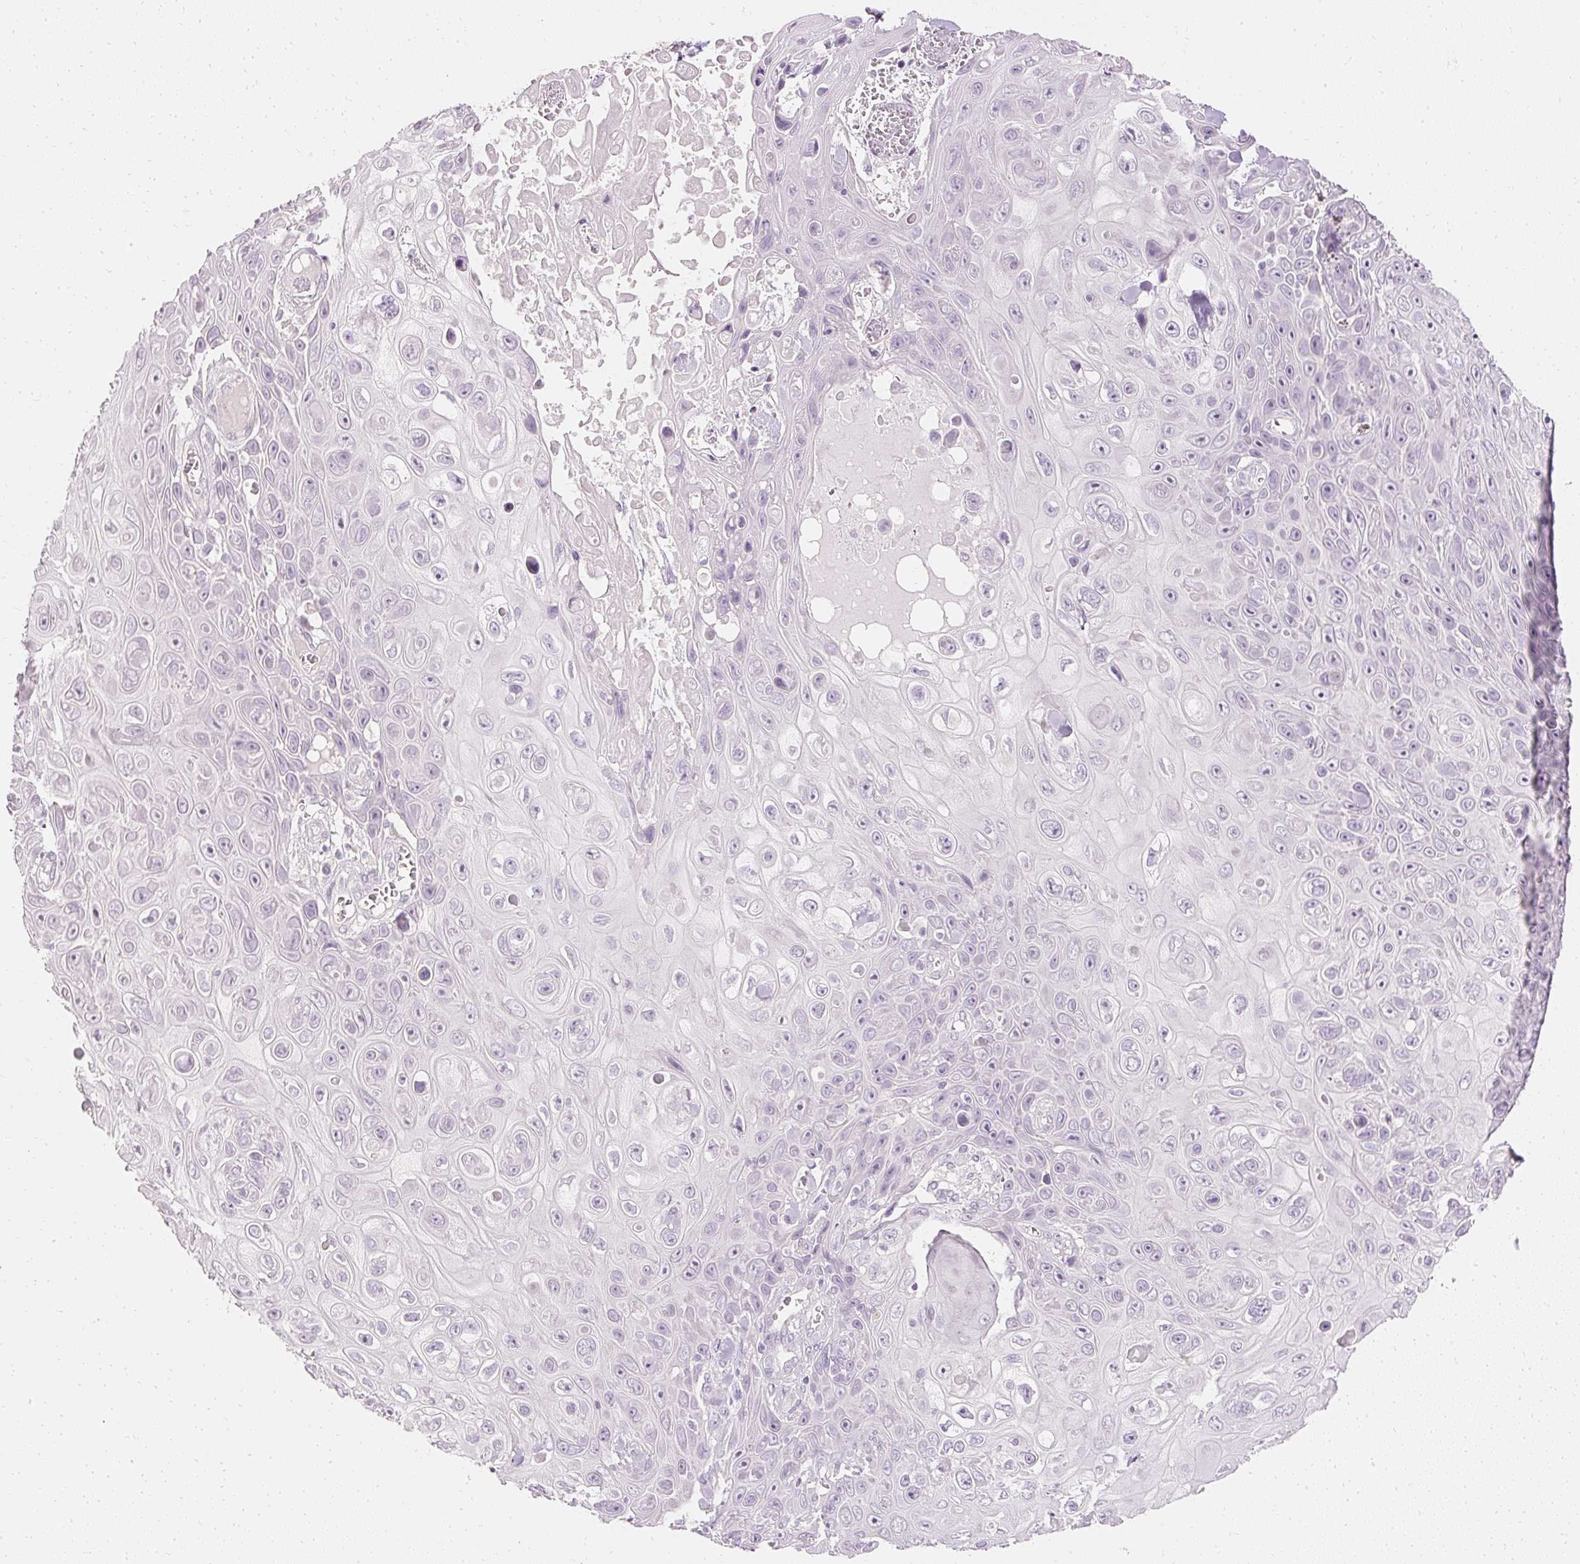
{"staining": {"intensity": "negative", "quantity": "none", "location": "none"}, "tissue": "skin cancer", "cell_type": "Tumor cells", "image_type": "cancer", "snomed": [{"axis": "morphology", "description": "Squamous cell carcinoma, NOS"}, {"axis": "topography", "description": "Skin"}], "caption": "High power microscopy histopathology image of an IHC photomicrograph of skin cancer, revealing no significant expression in tumor cells.", "gene": "ELAVL3", "patient": {"sex": "male", "age": 82}}